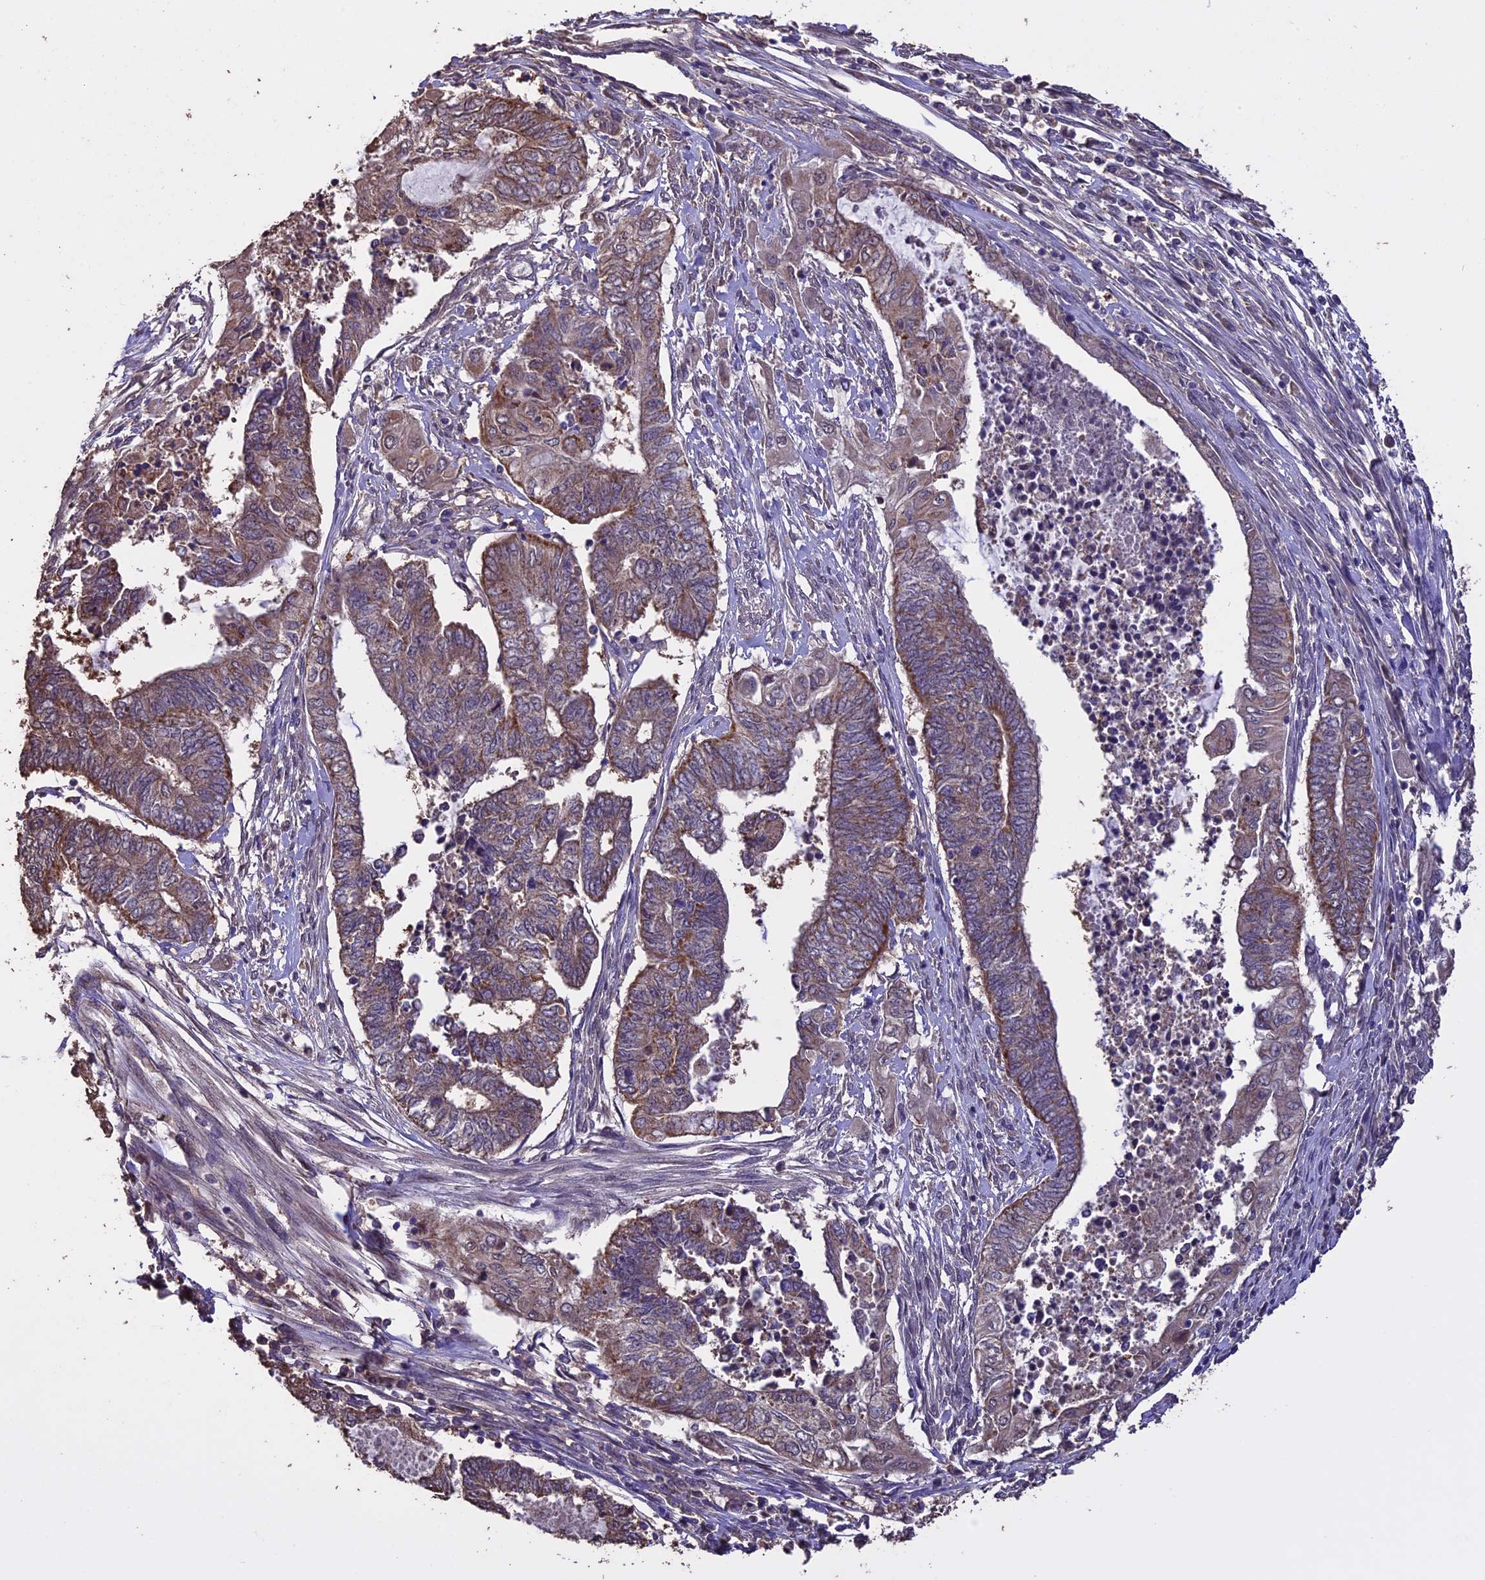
{"staining": {"intensity": "moderate", "quantity": "25%-75%", "location": "cytoplasmic/membranous"}, "tissue": "endometrial cancer", "cell_type": "Tumor cells", "image_type": "cancer", "snomed": [{"axis": "morphology", "description": "Adenocarcinoma, NOS"}, {"axis": "topography", "description": "Uterus"}, {"axis": "topography", "description": "Endometrium"}], "caption": "Endometrial adenocarcinoma was stained to show a protein in brown. There is medium levels of moderate cytoplasmic/membranous expression in approximately 25%-75% of tumor cells.", "gene": "DIS3L", "patient": {"sex": "female", "age": 70}}